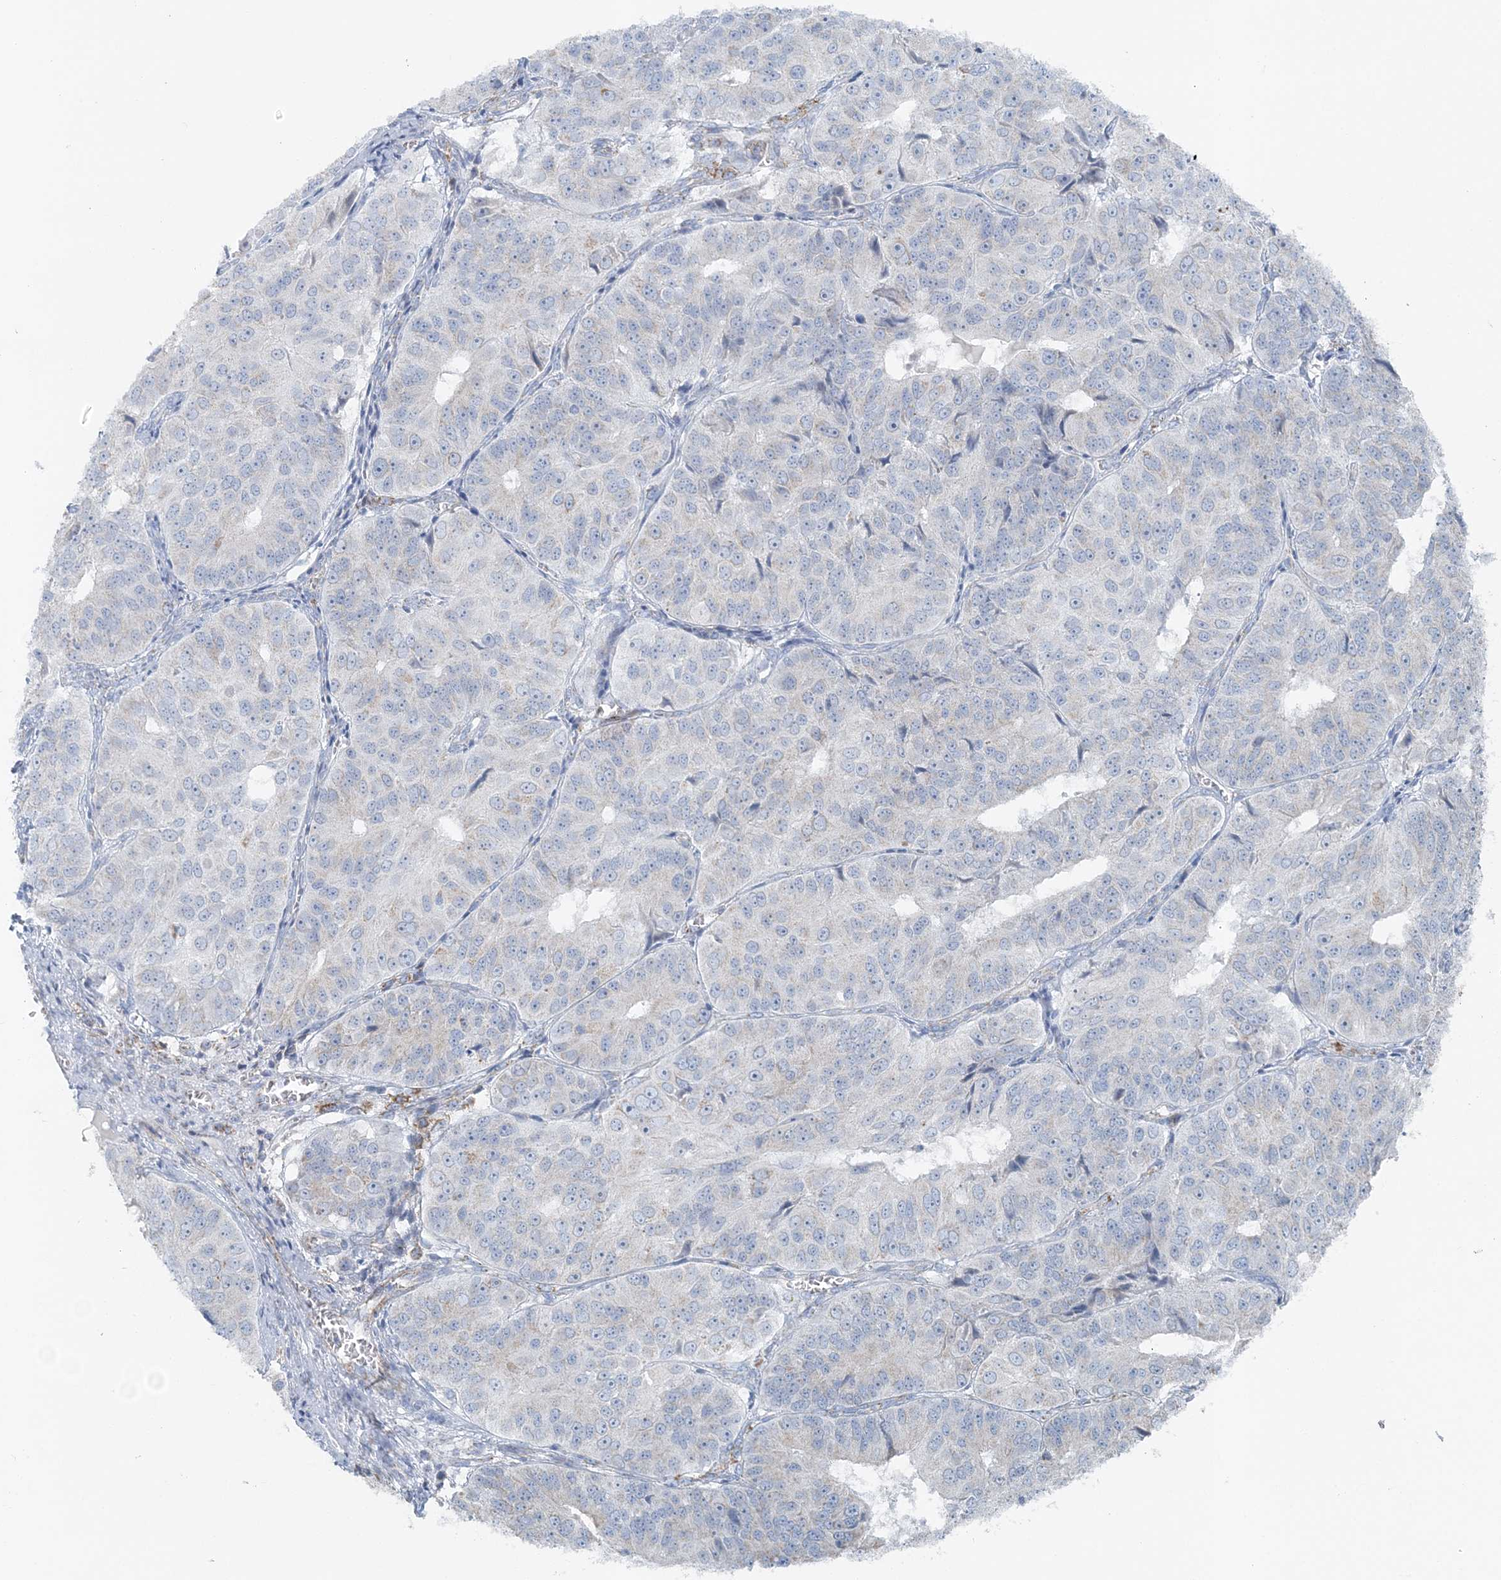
{"staining": {"intensity": "negative", "quantity": "none", "location": "none"}, "tissue": "ovarian cancer", "cell_type": "Tumor cells", "image_type": "cancer", "snomed": [{"axis": "morphology", "description": "Carcinoma, endometroid"}, {"axis": "topography", "description": "Ovary"}], "caption": "Protein analysis of ovarian cancer (endometroid carcinoma) exhibits no significant positivity in tumor cells.", "gene": "PCCB", "patient": {"sex": "female", "age": 51}}